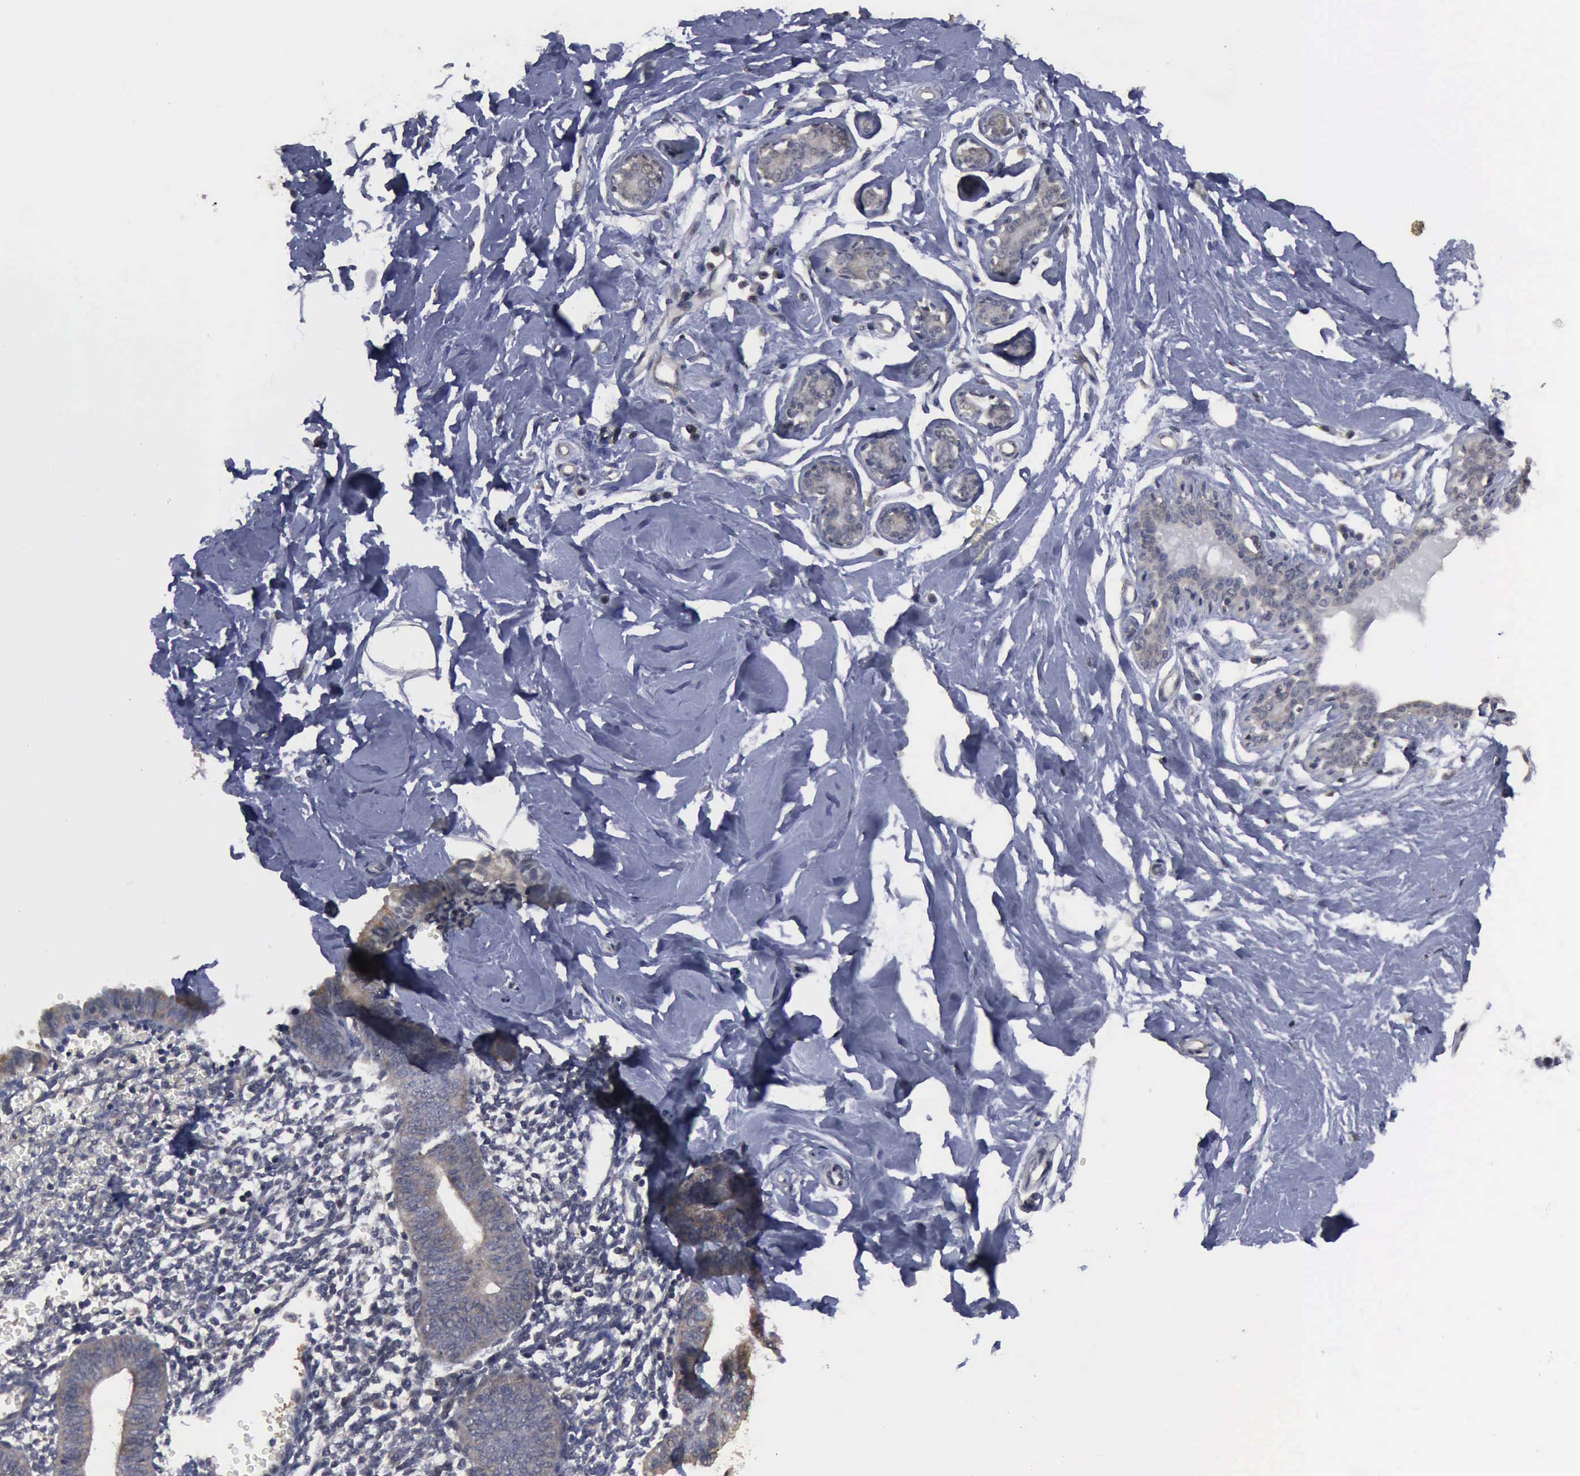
{"staining": {"intensity": "negative", "quantity": "none", "location": "none"}, "tissue": "breast", "cell_type": "Adipocytes", "image_type": "normal", "snomed": [{"axis": "morphology", "description": "Normal tissue, NOS"}, {"axis": "topography", "description": "Breast"}], "caption": "DAB immunohistochemical staining of unremarkable human breast displays no significant positivity in adipocytes. (DAB immunohistochemistry with hematoxylin counter stain).", "gene": "CRKL", "patient": {"sex": "female", "age": 23}}